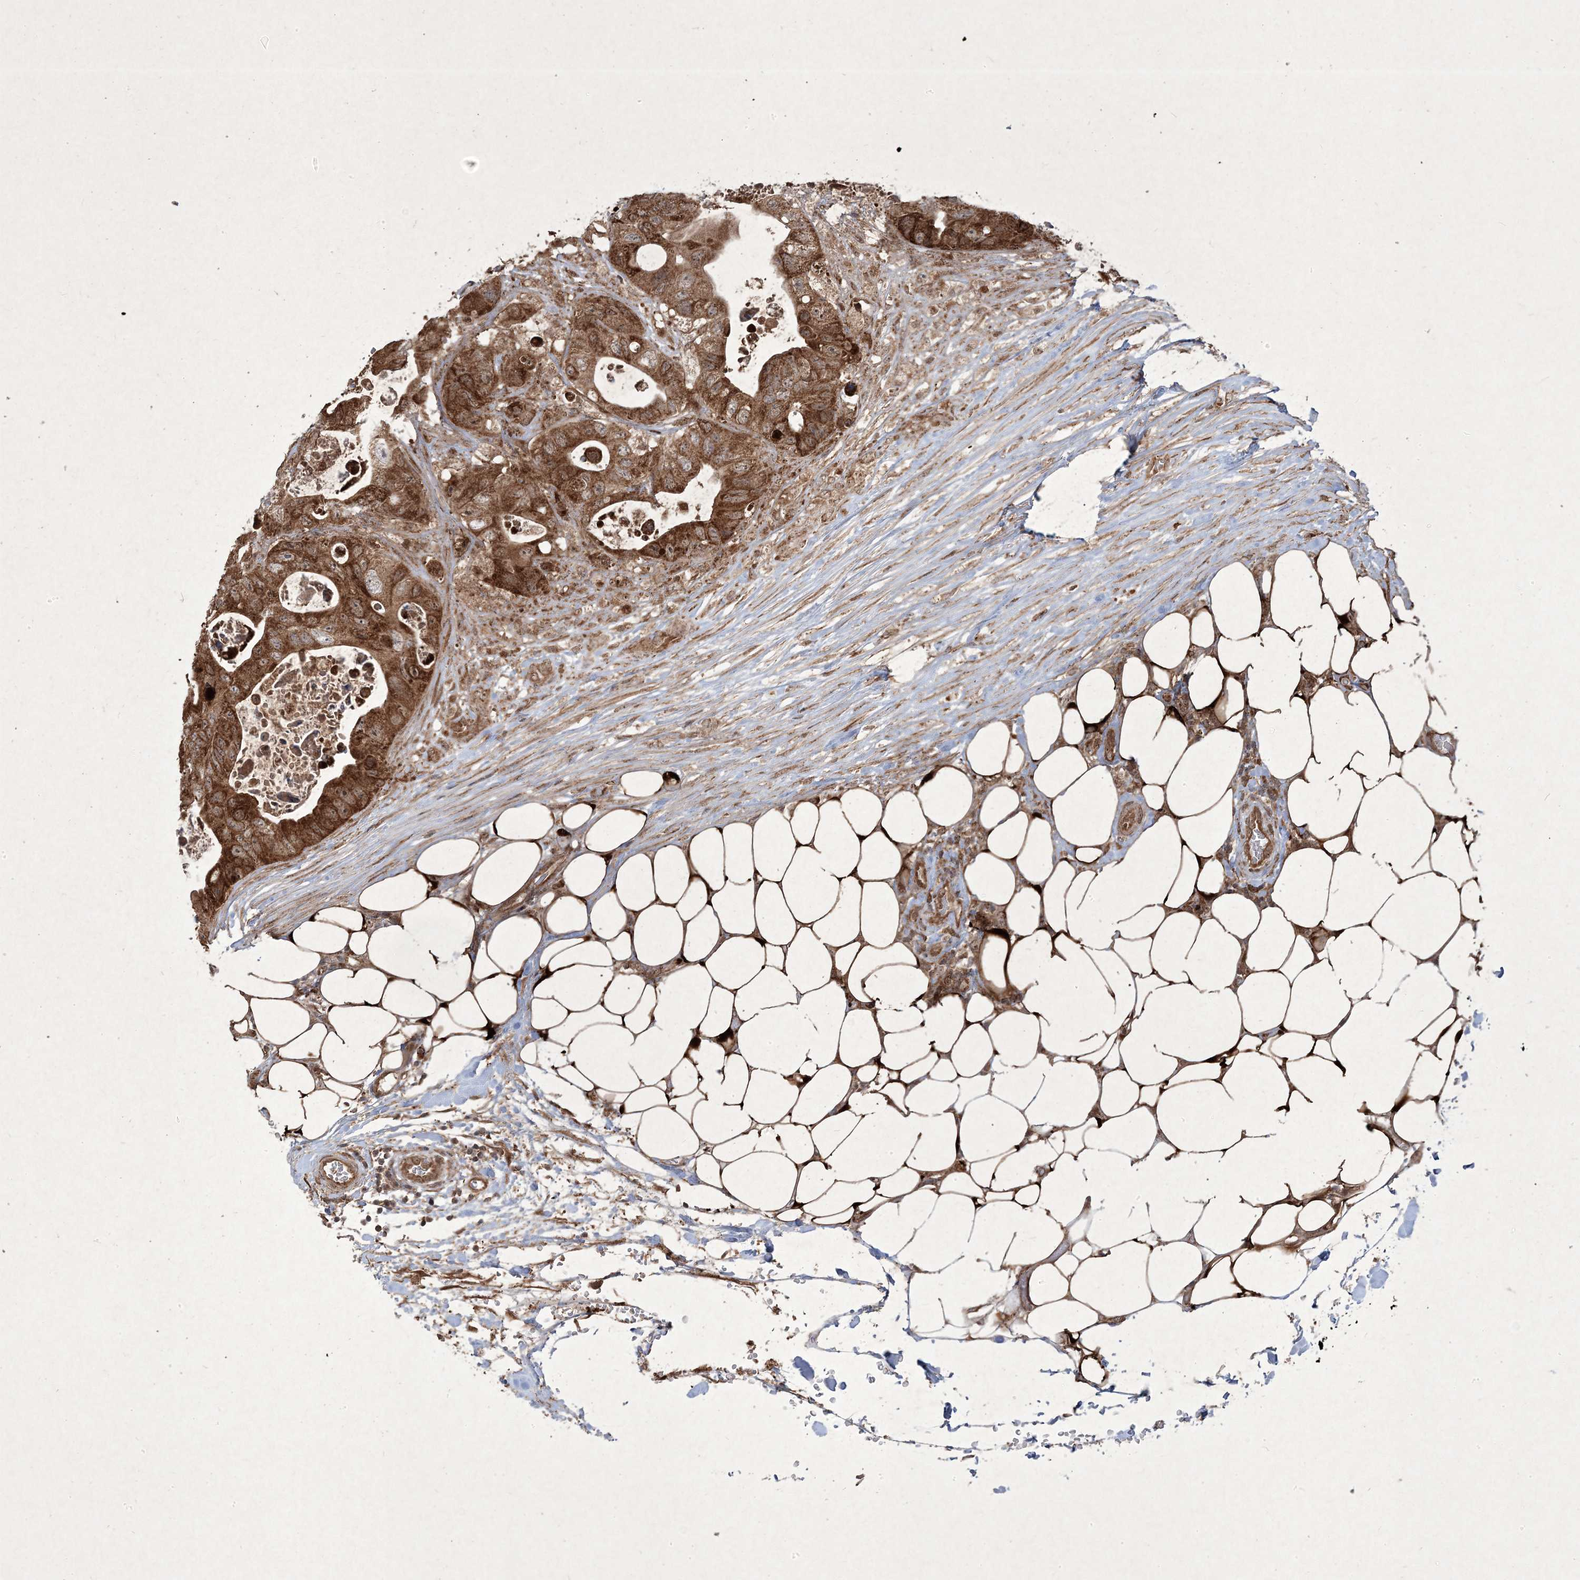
{"staining": {"intensity": "strong", "quantity": ">75%", "location": "cytoplasmic/membranous,nuclear"}, "tissue": "colorectal cancer", "cell_type": "Tumor cells", "image_type": "cancer", "snomed": [{"axis": "morphology", "description": "Adenocarcinoma, NOS"}, {"axis": "topography", "description": "Colon"}], "caption": "This is a photomicrograph of immunohistochemistry (IHC) staining of colorectal cancer (adenocarcinoma), which shows strong positivity in the cytoplasmic/membranous and nuclear of tumor cells.", "gene": "PLEKHM2", "patient": {"sex": "female", "age": 46}}